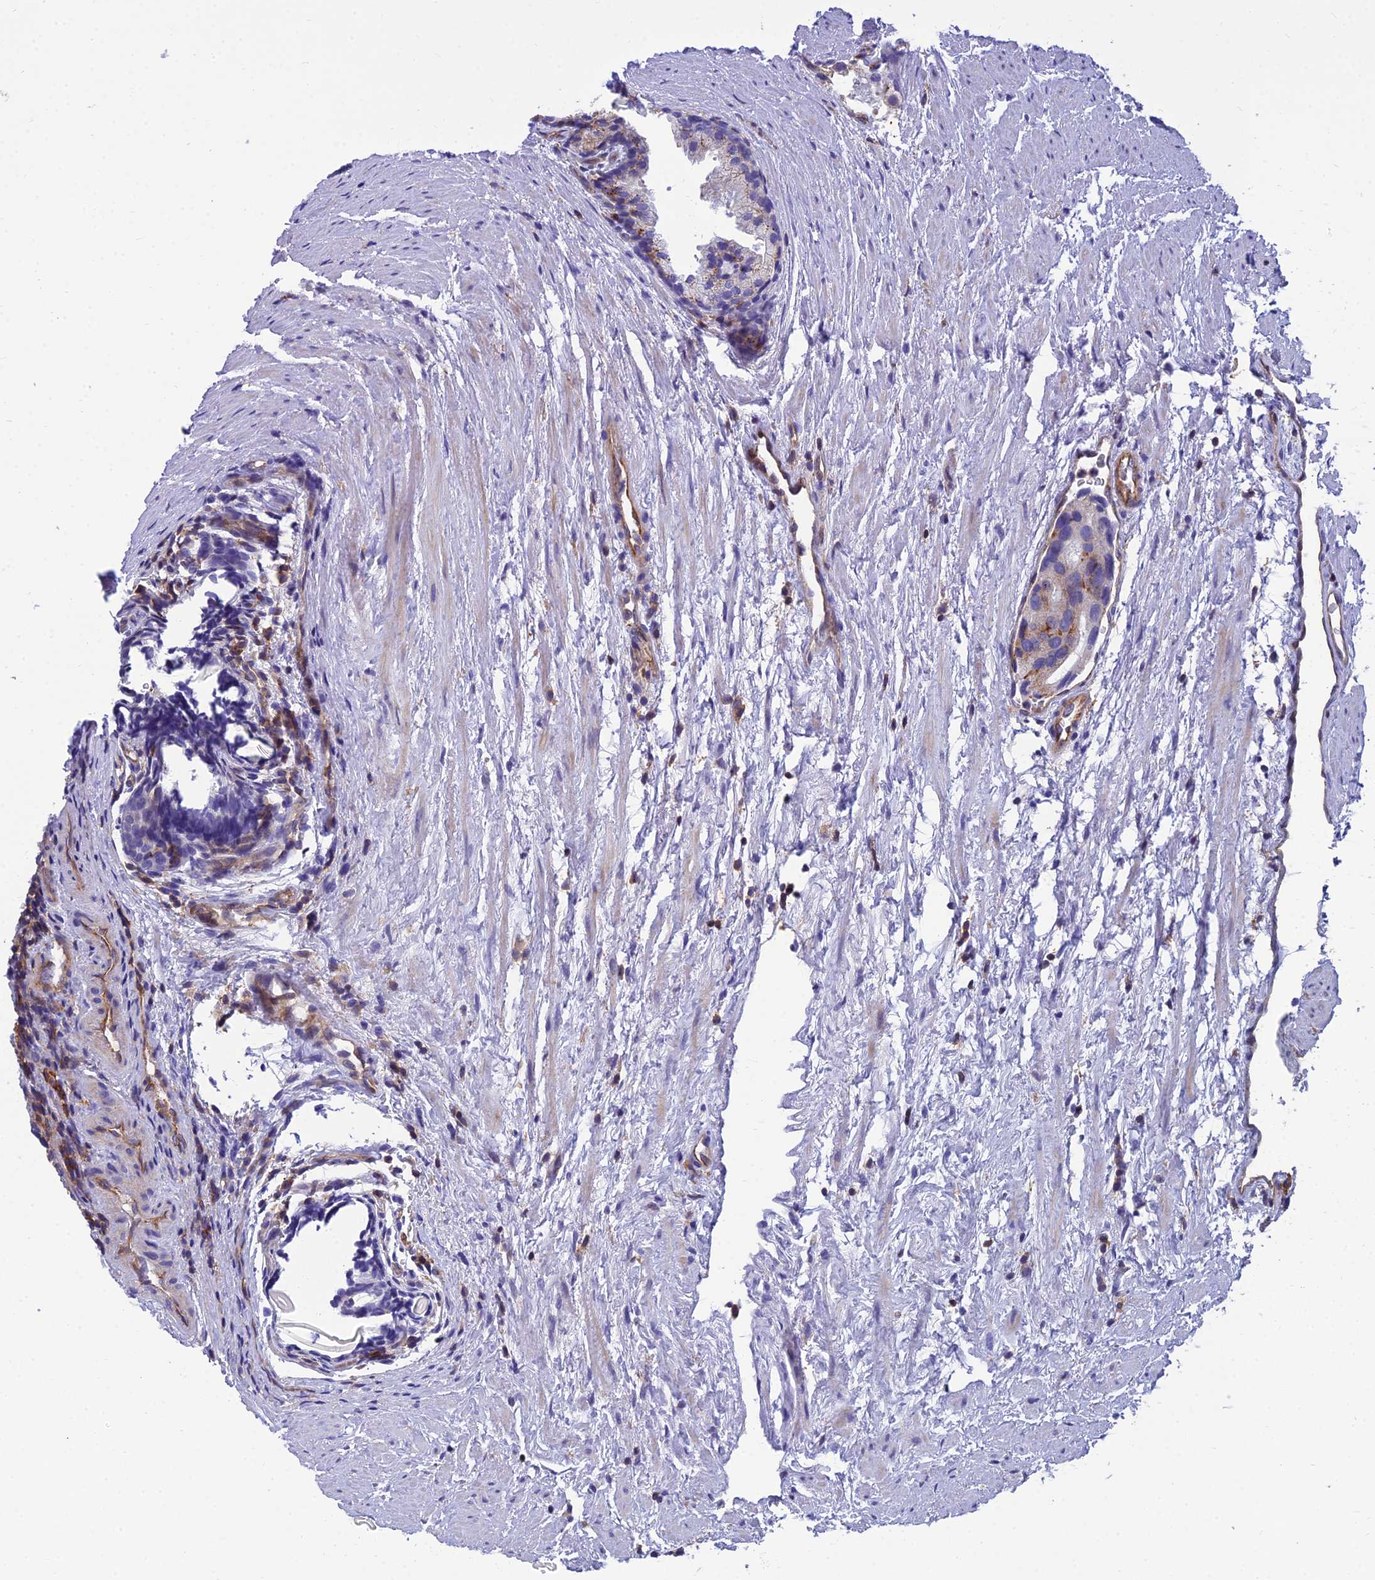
{"staining": {"intensity": "moderate", "quantity": "<25%", "location": "cytoplasmic/membranous"}, "tissue": "prostate cancer", "cell_type": "Tumor cells", "image_type": "cancer", "snomed": [{"axis": "morphology", "description": "Adenocarcinoma, High grade"}, {"axis": "topography", "description": "Prostate"}], "caption": "Immunohistochemistry (IHC) (DAB (3,3'-diaminobenzidine)) staining of human prostate cancer reveals moderate cytoplasmic/membranous protein staining in about <25% of tumor cells.", "gene": "PPP1R18", "patient": {"sex": "male", "age": 62}}